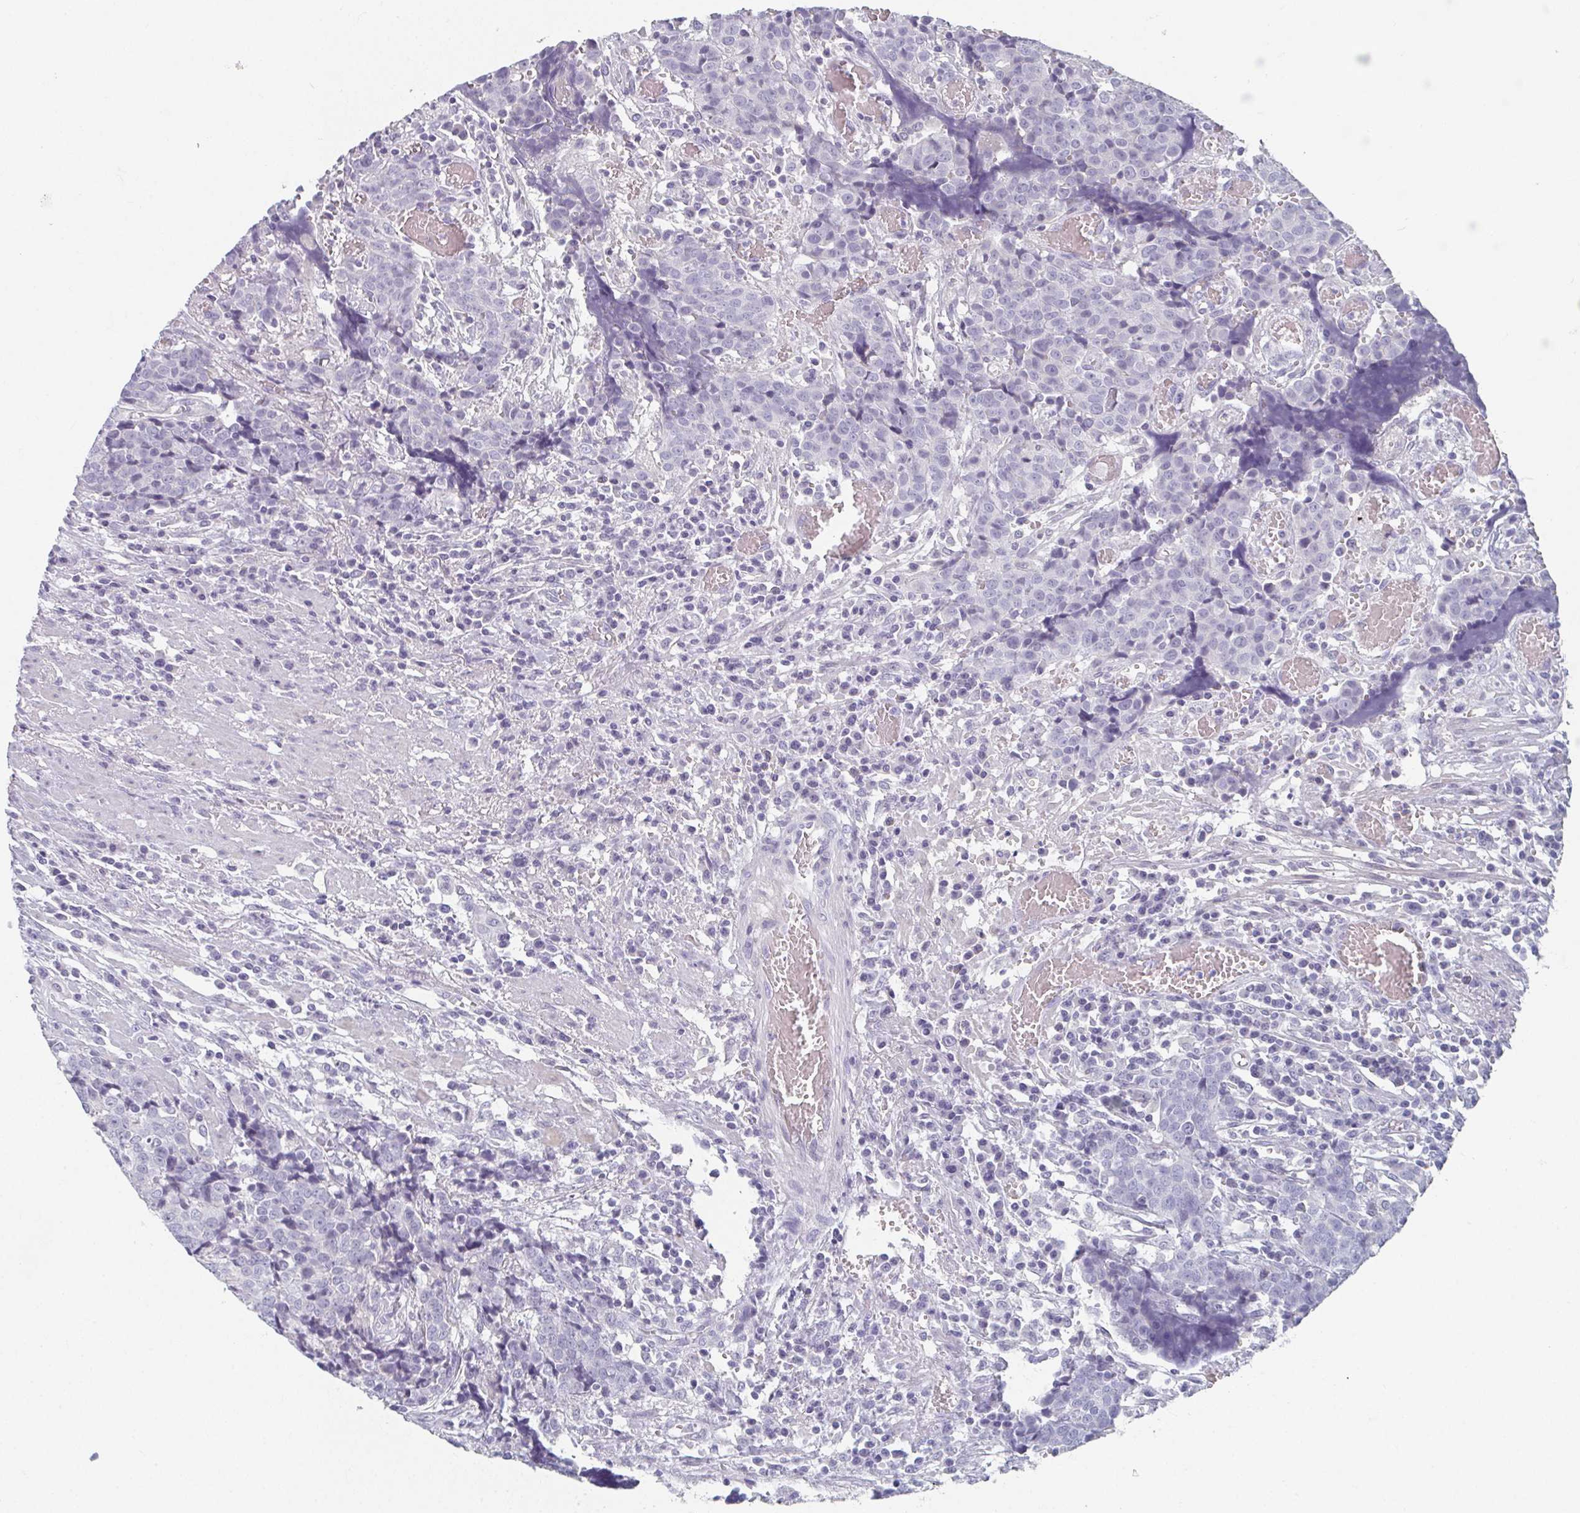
{"staining": {"intensity": "negative", "quantity": "none", "location": "none"}, "tissue": "prostate cancer", "cell_type": "Tumor cells", "image_type": "cancer", "snomed": [{"axis": "morphology", "description": "Adenocarcinoma, High grade"}, {"axis": "topography", "description": "Prostate and seminal vesicle, NOS"}], "caption": "Protein analysis of prostate cancer (adenocarcinoma (high-grade)) demonstrates no significant staining in tumor cells.", "gene": "CAMKV", "patient": {"sex": "male", "age": 60}}